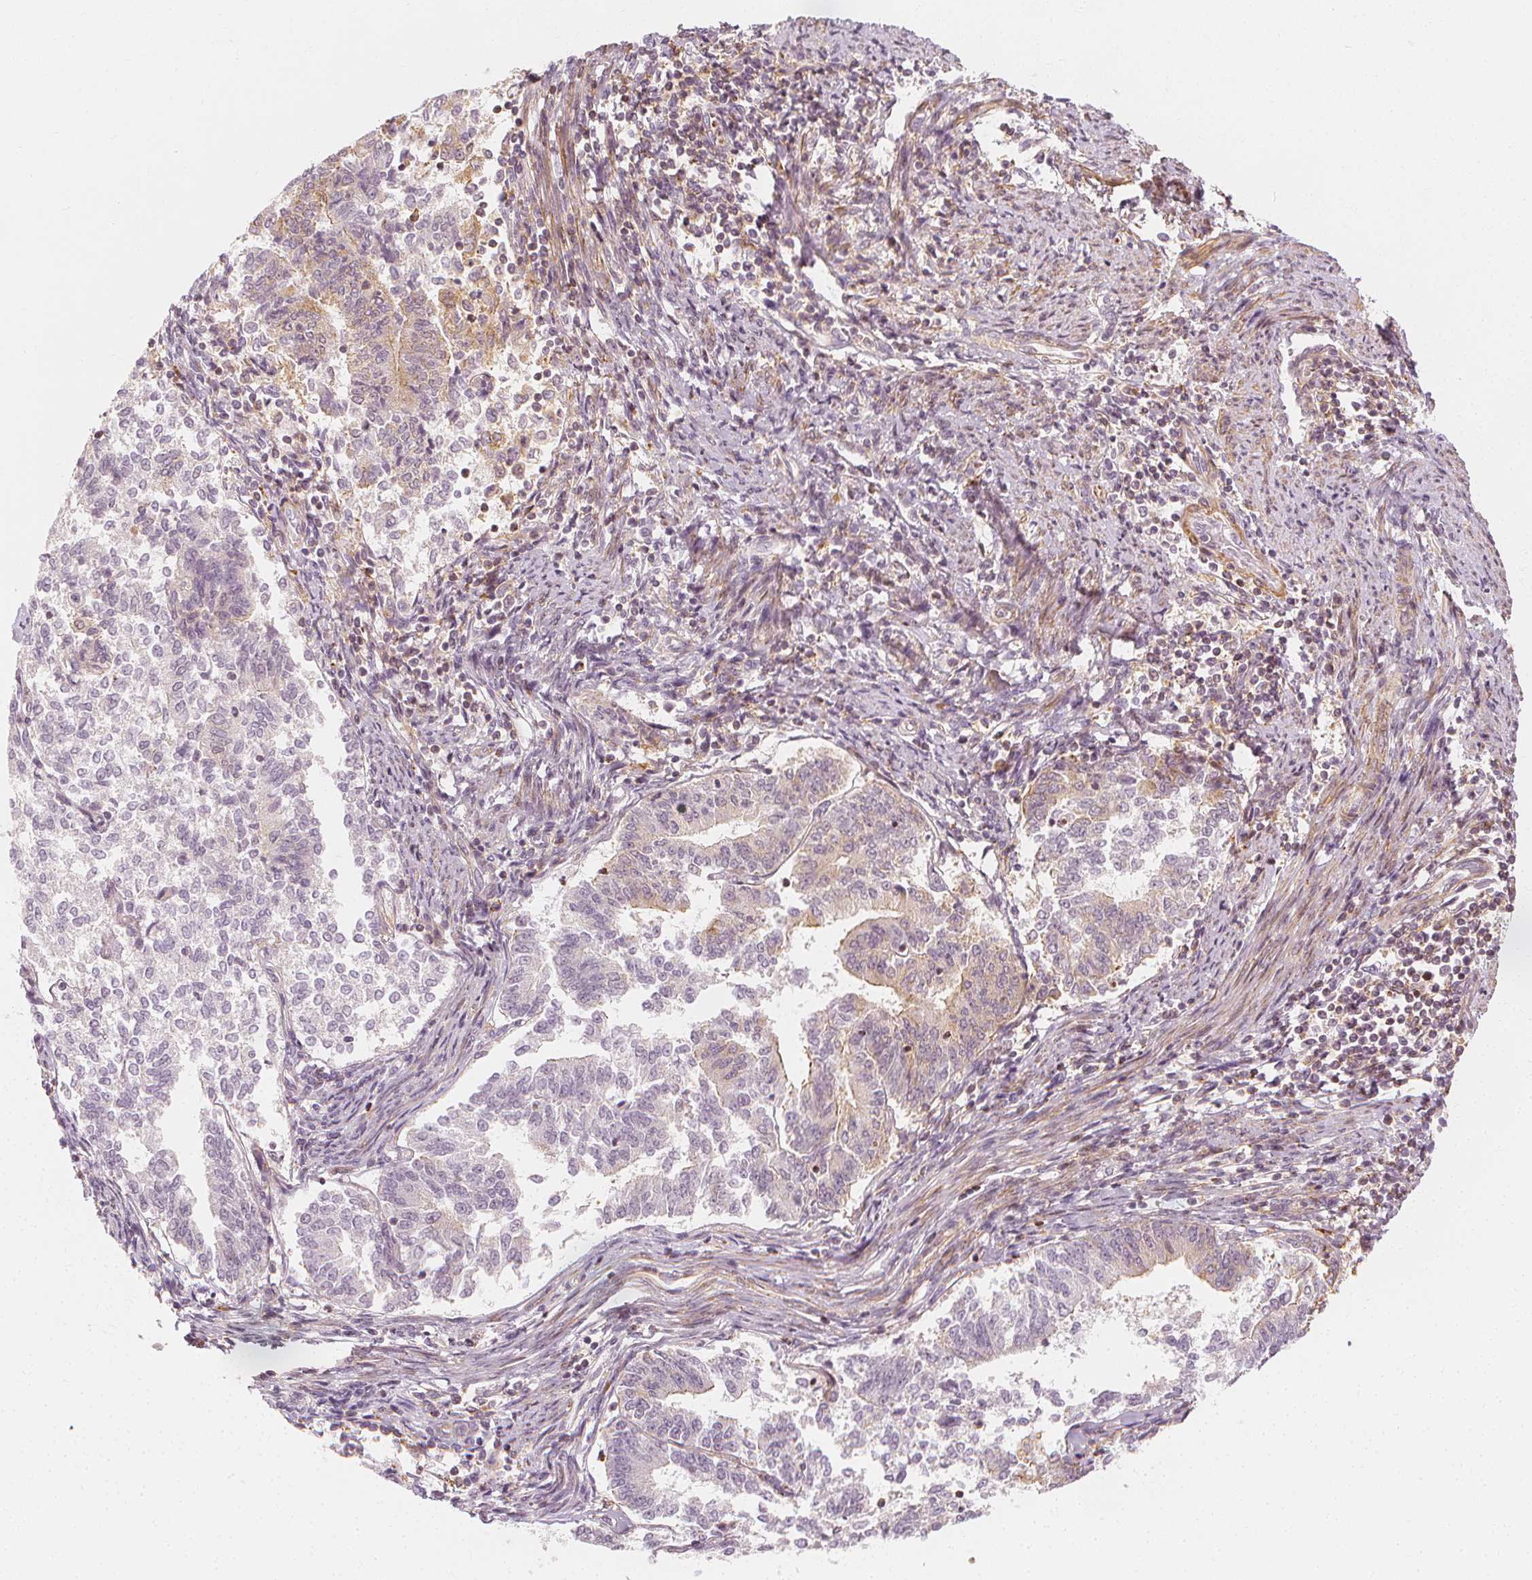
{"staining": {"intensity": "weak", "quantity": "<25%", "location": "cytoplasmic/membranous"}, "tissue": "endometrial cancer", "cell_type": "Tumor cells", "image_type": "cancer", "snomed": [{"axis": "morphology", "description": "Adenocarcinoma, NOS"}, {"axis": "topography", "description": "Endometrium"}], "caption": "Tumor cells are negative for protein expression in human endometrial cancer (adenocarcinoma).", "gene": "ARHGAP26", "patient": {"sex": "female", "age": 65}}